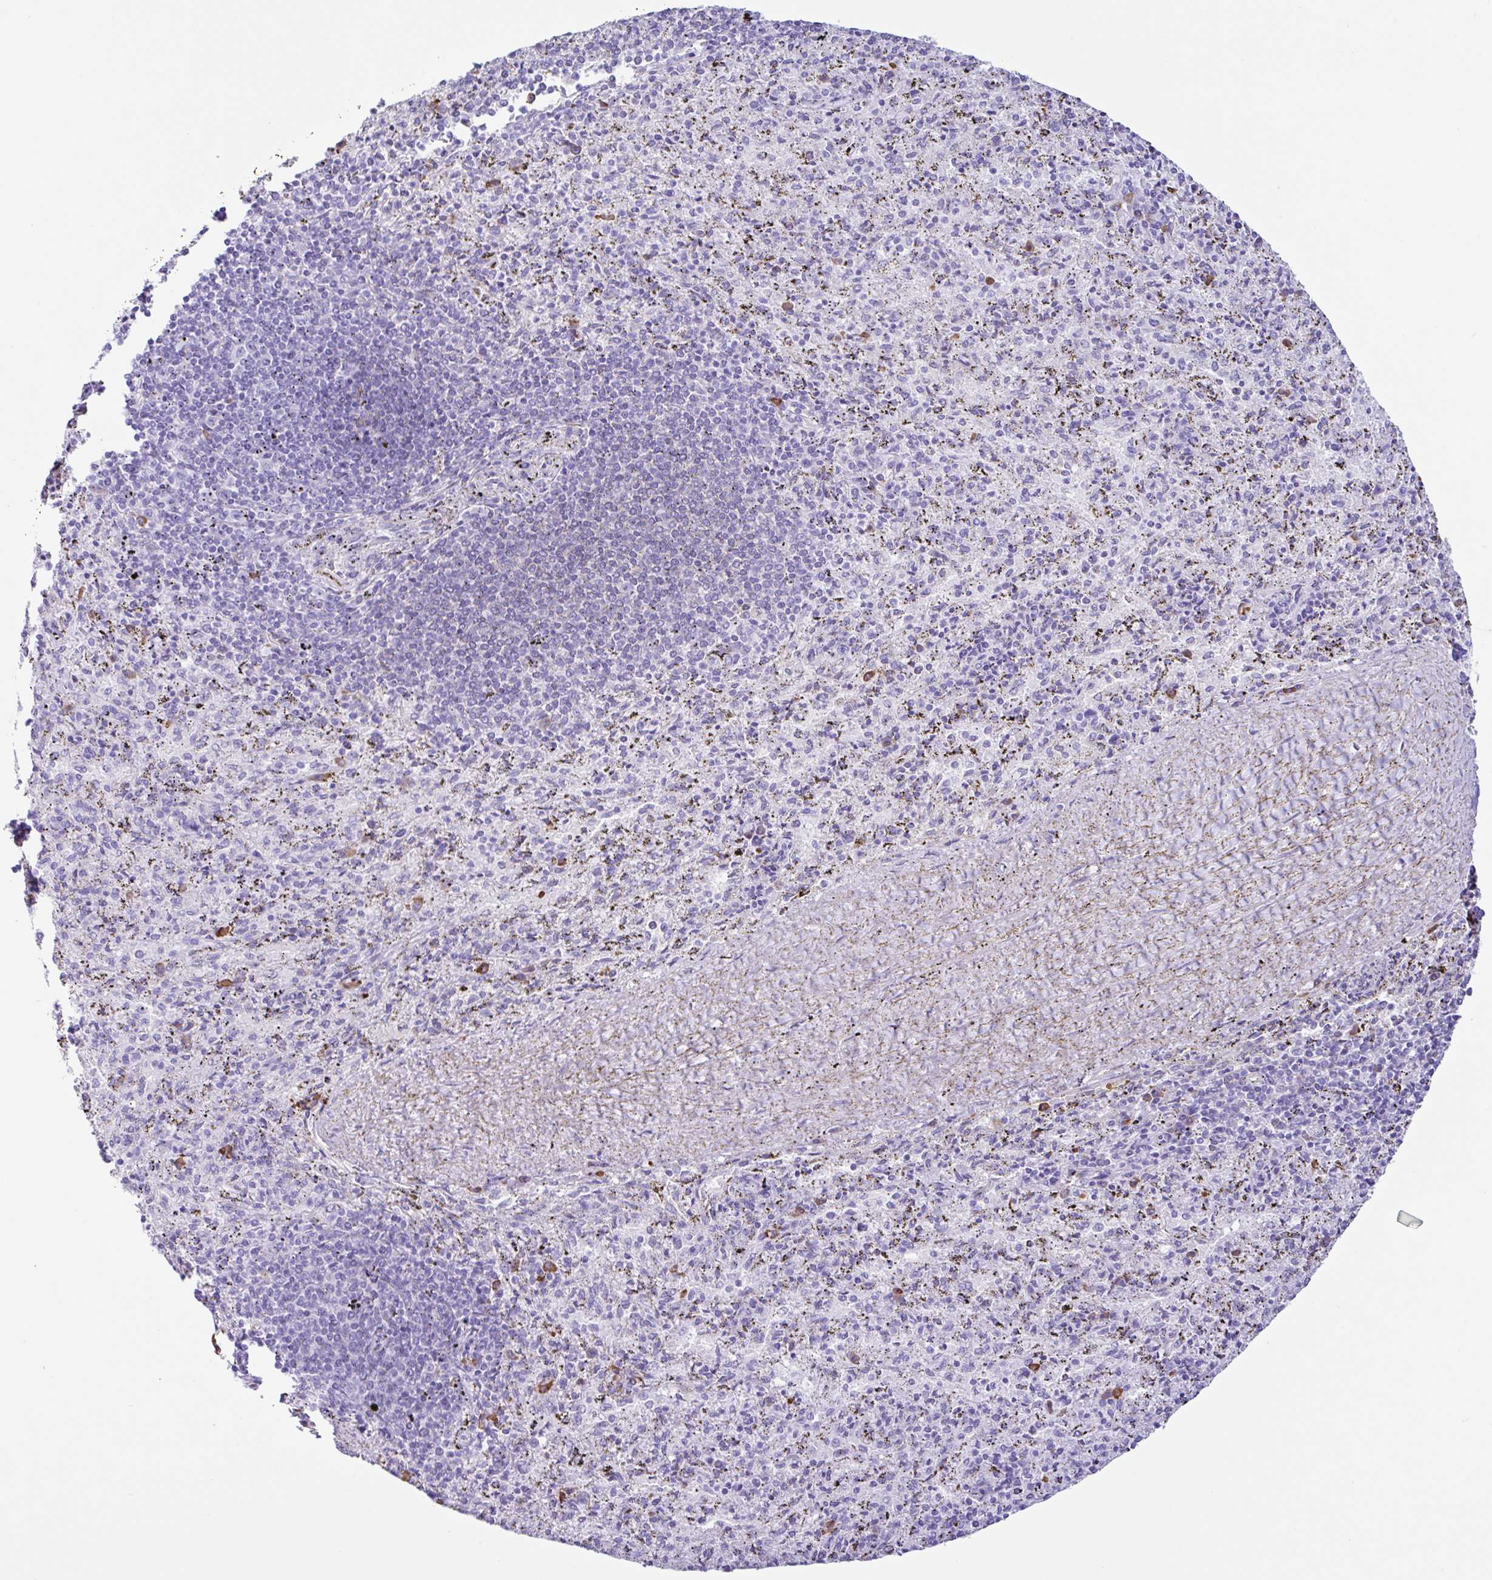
{"staining": {"intensity": "strong", "quantity": "<25%", "location": "cytoplasmic/membranous"}, "tissue": "spleen", "cell_type": "Cells in red pulp", "image_type": "normal", "snomed": [{"axis": "morphology", "description": "Normal tissue, NOS"}, {"axis": "topography", "description": "Spleen"}], "caption": "A medium amount of strong cytoplasmic/membranous expression is appreciated in about <25% of cells in red pulp in unremarkable spleen. (IHC, brightfield microscopy, high magnification).", "gene": "PIGF", "patient": {"sex": "male", "age": 57}}